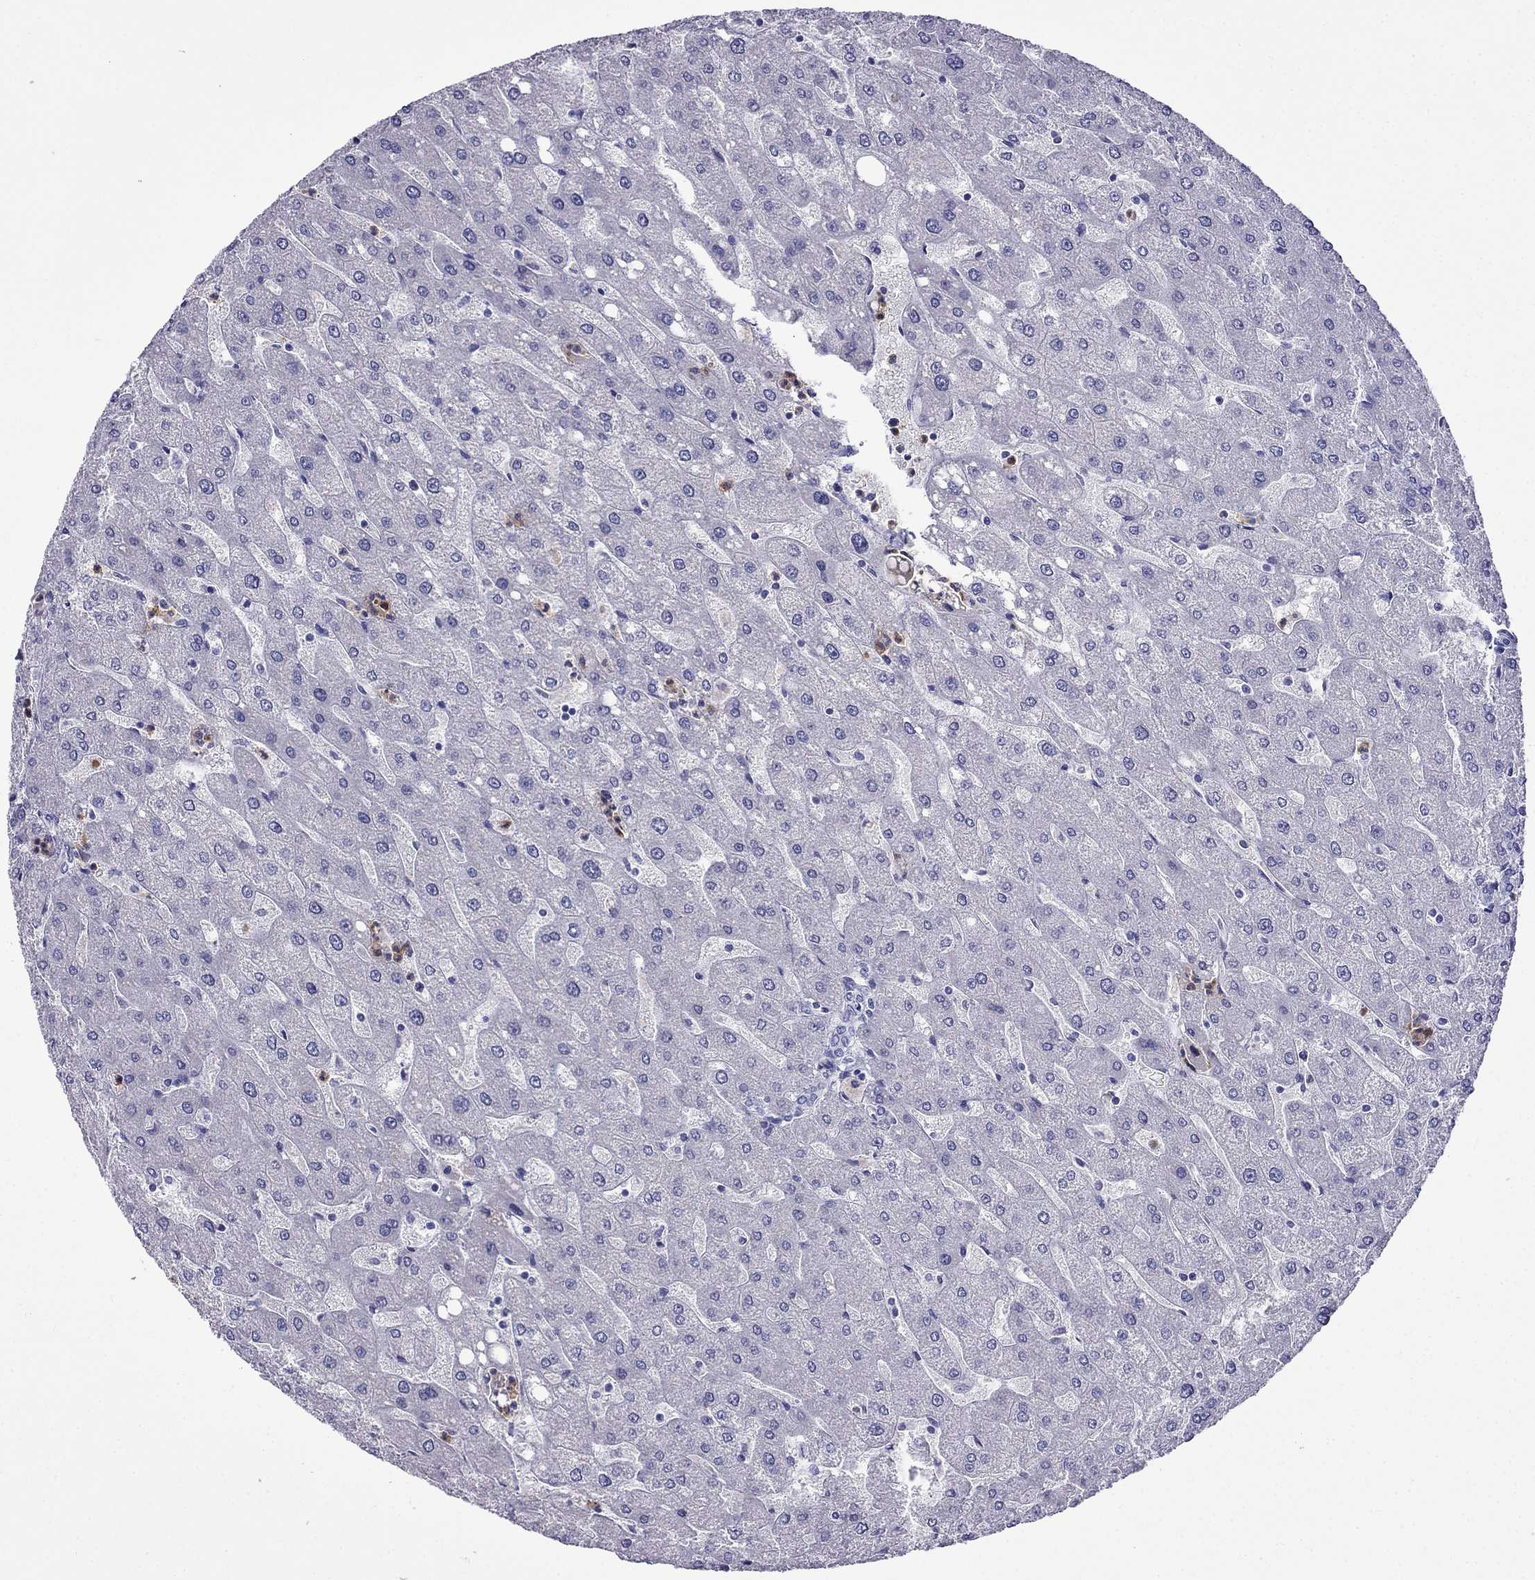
{"staining": {"intensity": "negative", "quantity": "none", "location": "none"}, "tissue": "liver", "cell_type": "Cholangiocytes", "image_type": "normal", "snomed": [{"axis": "morphology", "description": "Normal tissue, NOS"}, {"axis": "topography", "description": "Liver"}], "caption": "A high-resolution photomicrograph shows immunohistochemistry (IHC) staining of normal liver, which exhibits no significant staining in cholangiocytes.", "gene": "CDHR4", "patient": {"sex": "male", "age": 67}}